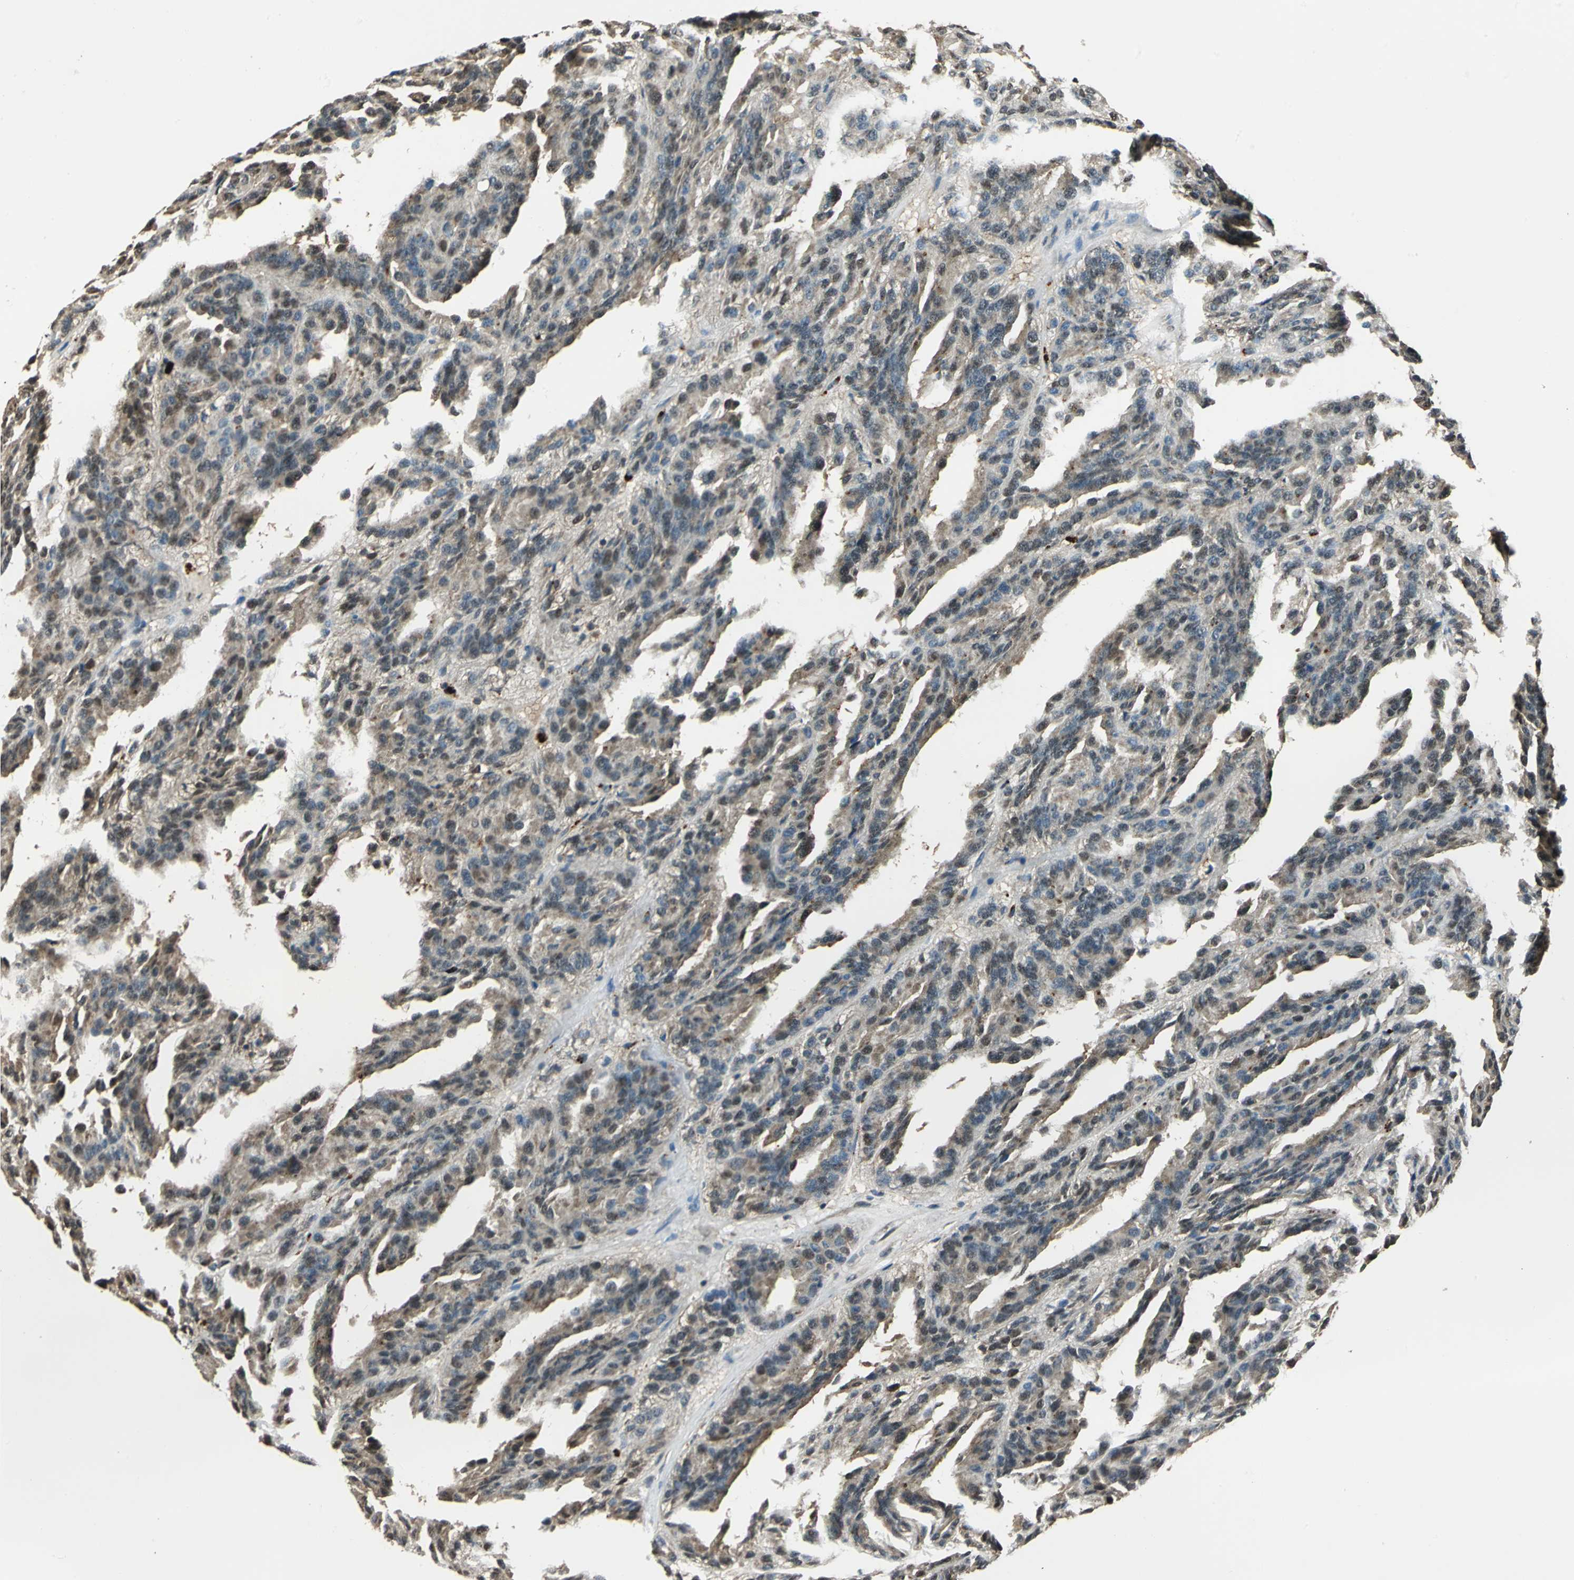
{"staining": {"intensity": "weak", "quantity": ">75%", "location": "cytoplasmic/membranous,nuclear"}, "tissue": "renal cancer", "cell_type": "Tumor cells", "image_type": "cancer", "snomed": [{"axis": "morphology", "description": "Adenocarcinoma, NOS"}, {"axis": "topography", "description": "Kidney"}], "caption": "Renal adenocarcinoma stained with DAB (3,3'-diaminobenzidine) immunohistochemistry shows low levels of weak cytoplasmic/membranous and nuclear staining in about >75% of tumor cells. The staining is performed using DAB brown chromogen to label protein expression. The nuclei are counter-stained blue using hematoxylin.", "gene": "PPP1R13L", "patient": {"sex": "male", "age": 46}}